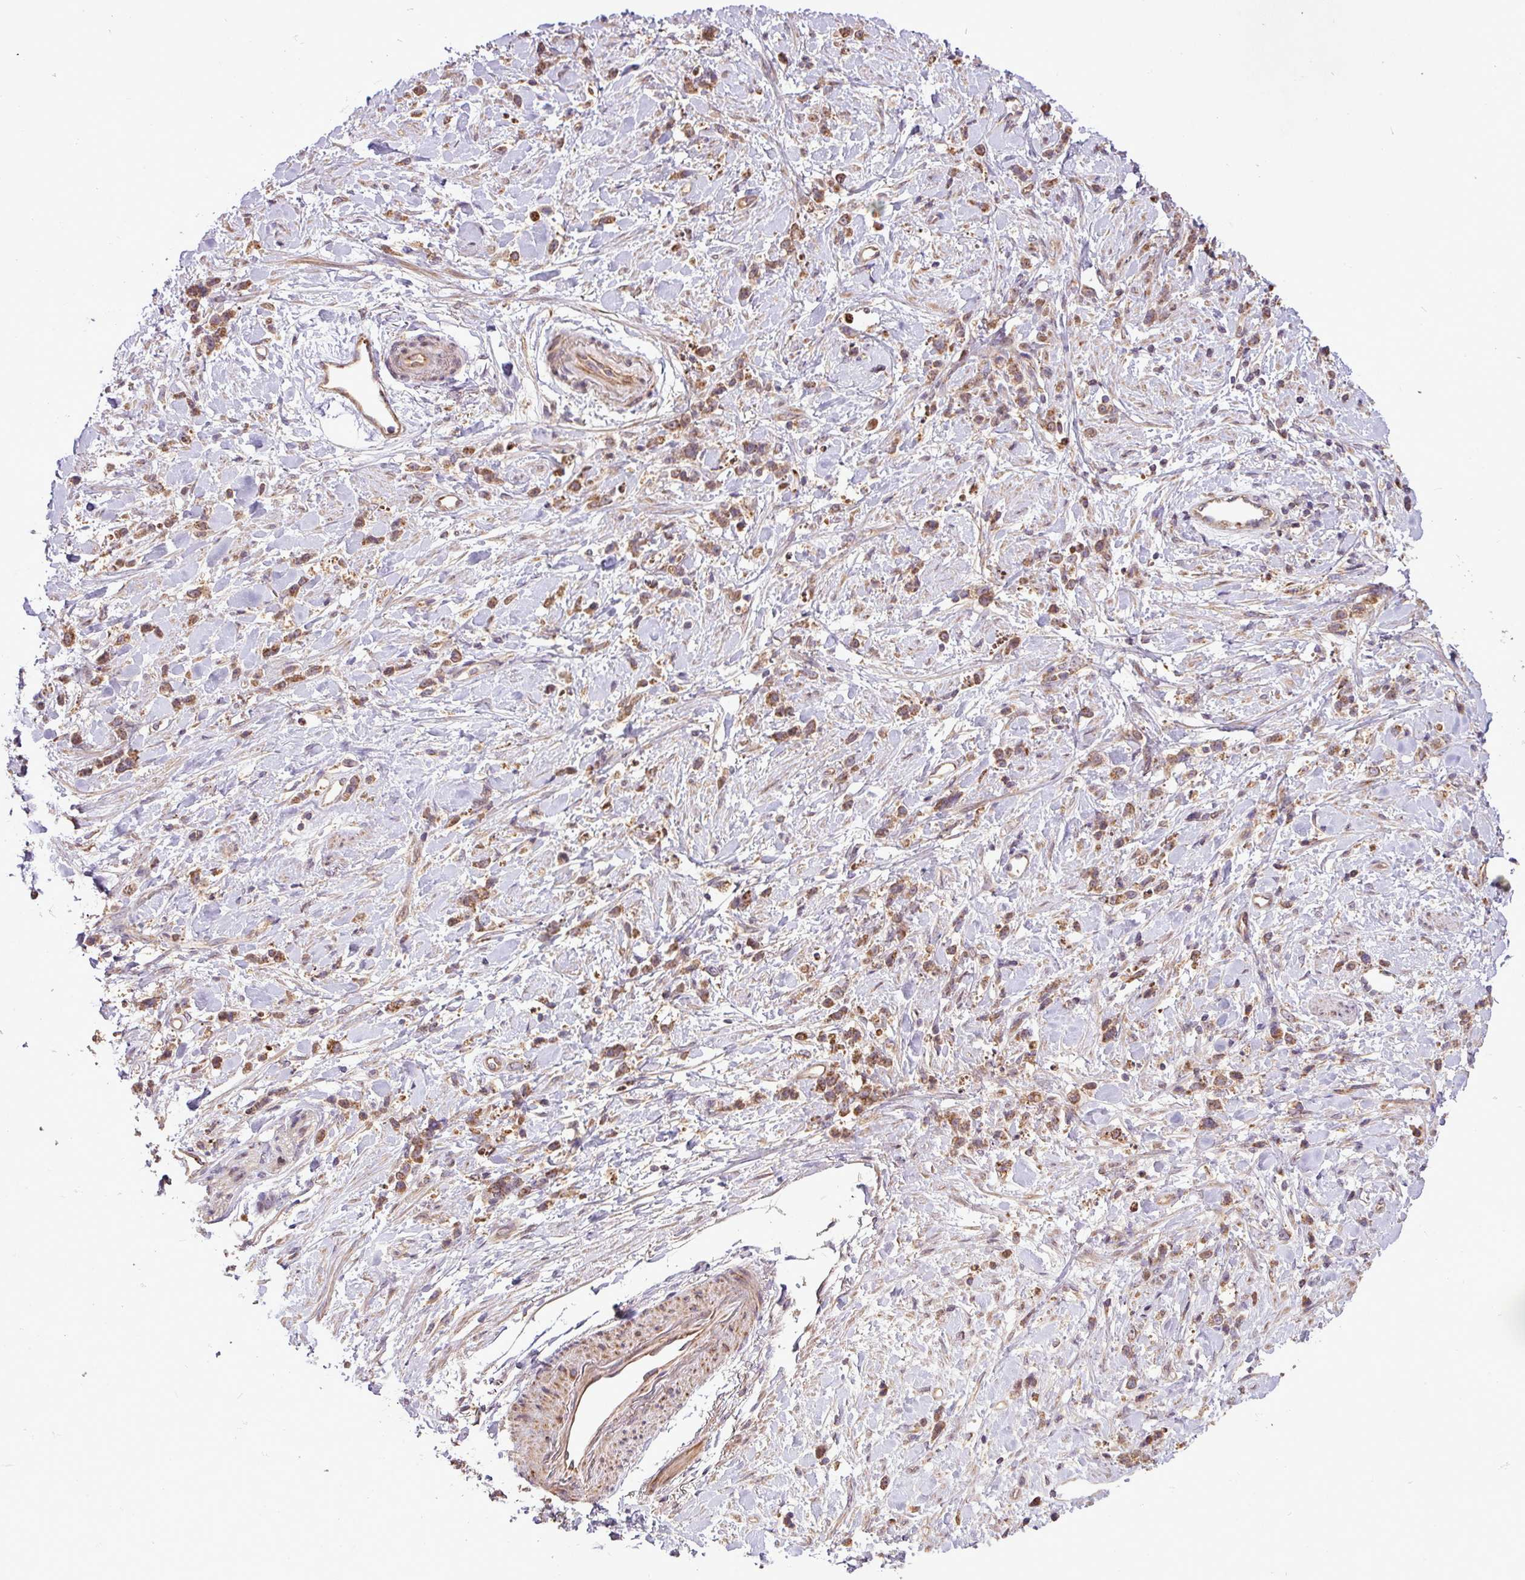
{"staining": {"intensity": "moderate", "quantity": ">75%", "location": "cytoplasmic/membranous"}, "tissue": "stomach cancer", "cell_type": "Tumor cells", "image_type": "cancer", "snomed": [{"axis": "morphology", "description": "Adenocarcinoma, NOS"}, {"axis": "topography", "description": "Stomach"}], "caption": "This is an image of immunohistochemistry (IHC) staining of stomach adenocarcinoma, which shows moderate positivity in the cytoplasmic/membranous of tumor cells.", "gene": "YPEL3", "patient": {"sex": "female", "age": 60}}